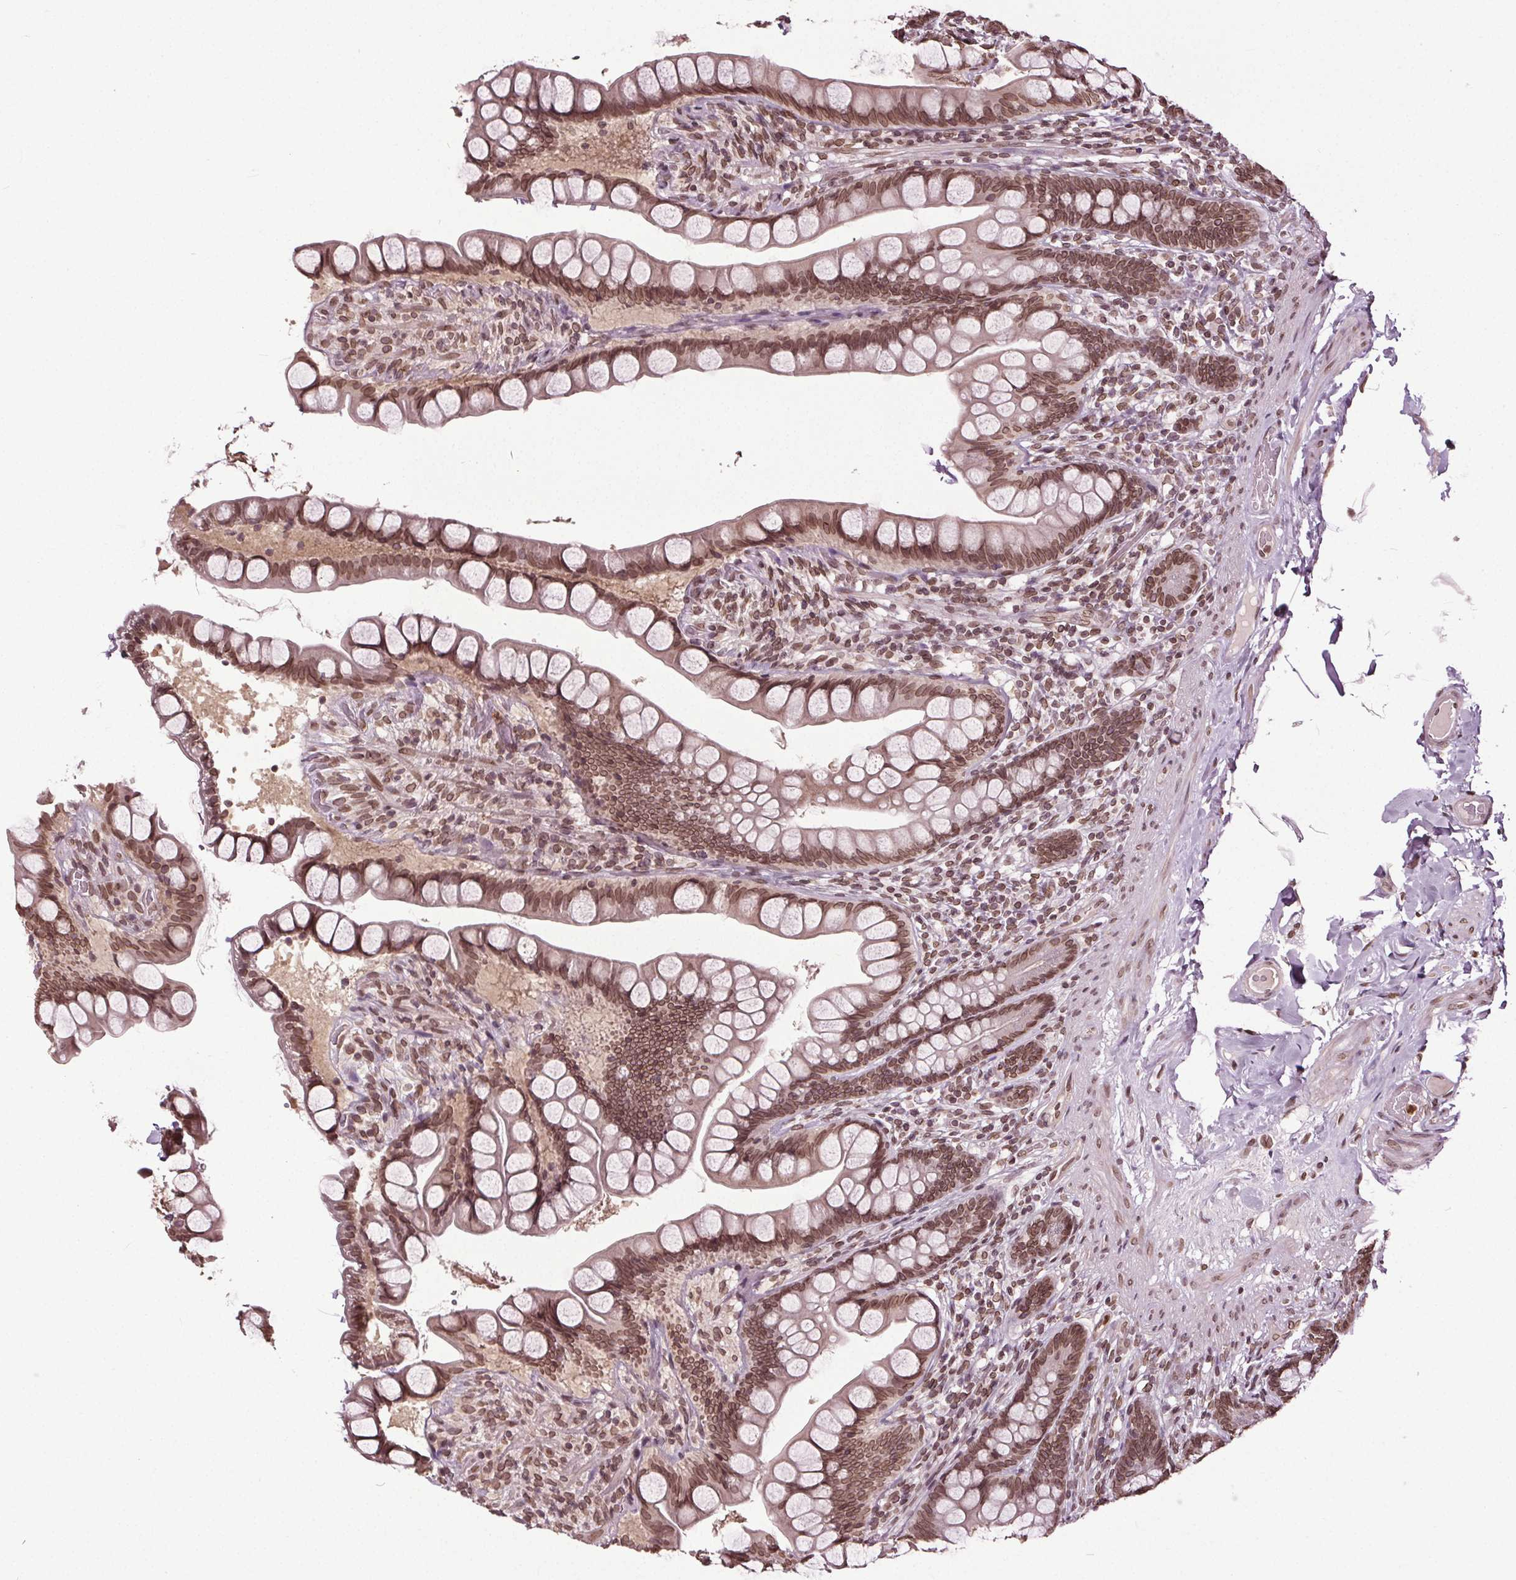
{"staining": {"intensity": "moderate", "quantity": ">75%", "location": "cytoplasmic/membranous,nuclear"}, "tissue": "small intestine", "cell_type": "Glandular cells", "image_type": "normal", "snomed": [{"axis": "morphology", "description": "Normal tissue, NOS"}, {"axis": "topography", "description": "Small intestine"}], "caption": "A high-resolution histopathology image shows IHC staining of normal small intestine, which reveals moderate cytoplasmic/membranous,nuclear staining in approximately >75% of glandular cells. (DAB IHC with brightfield microscopy, high magnification).", "gene": "TTC39C", "patient": {"sex": "male", "age": 70}}